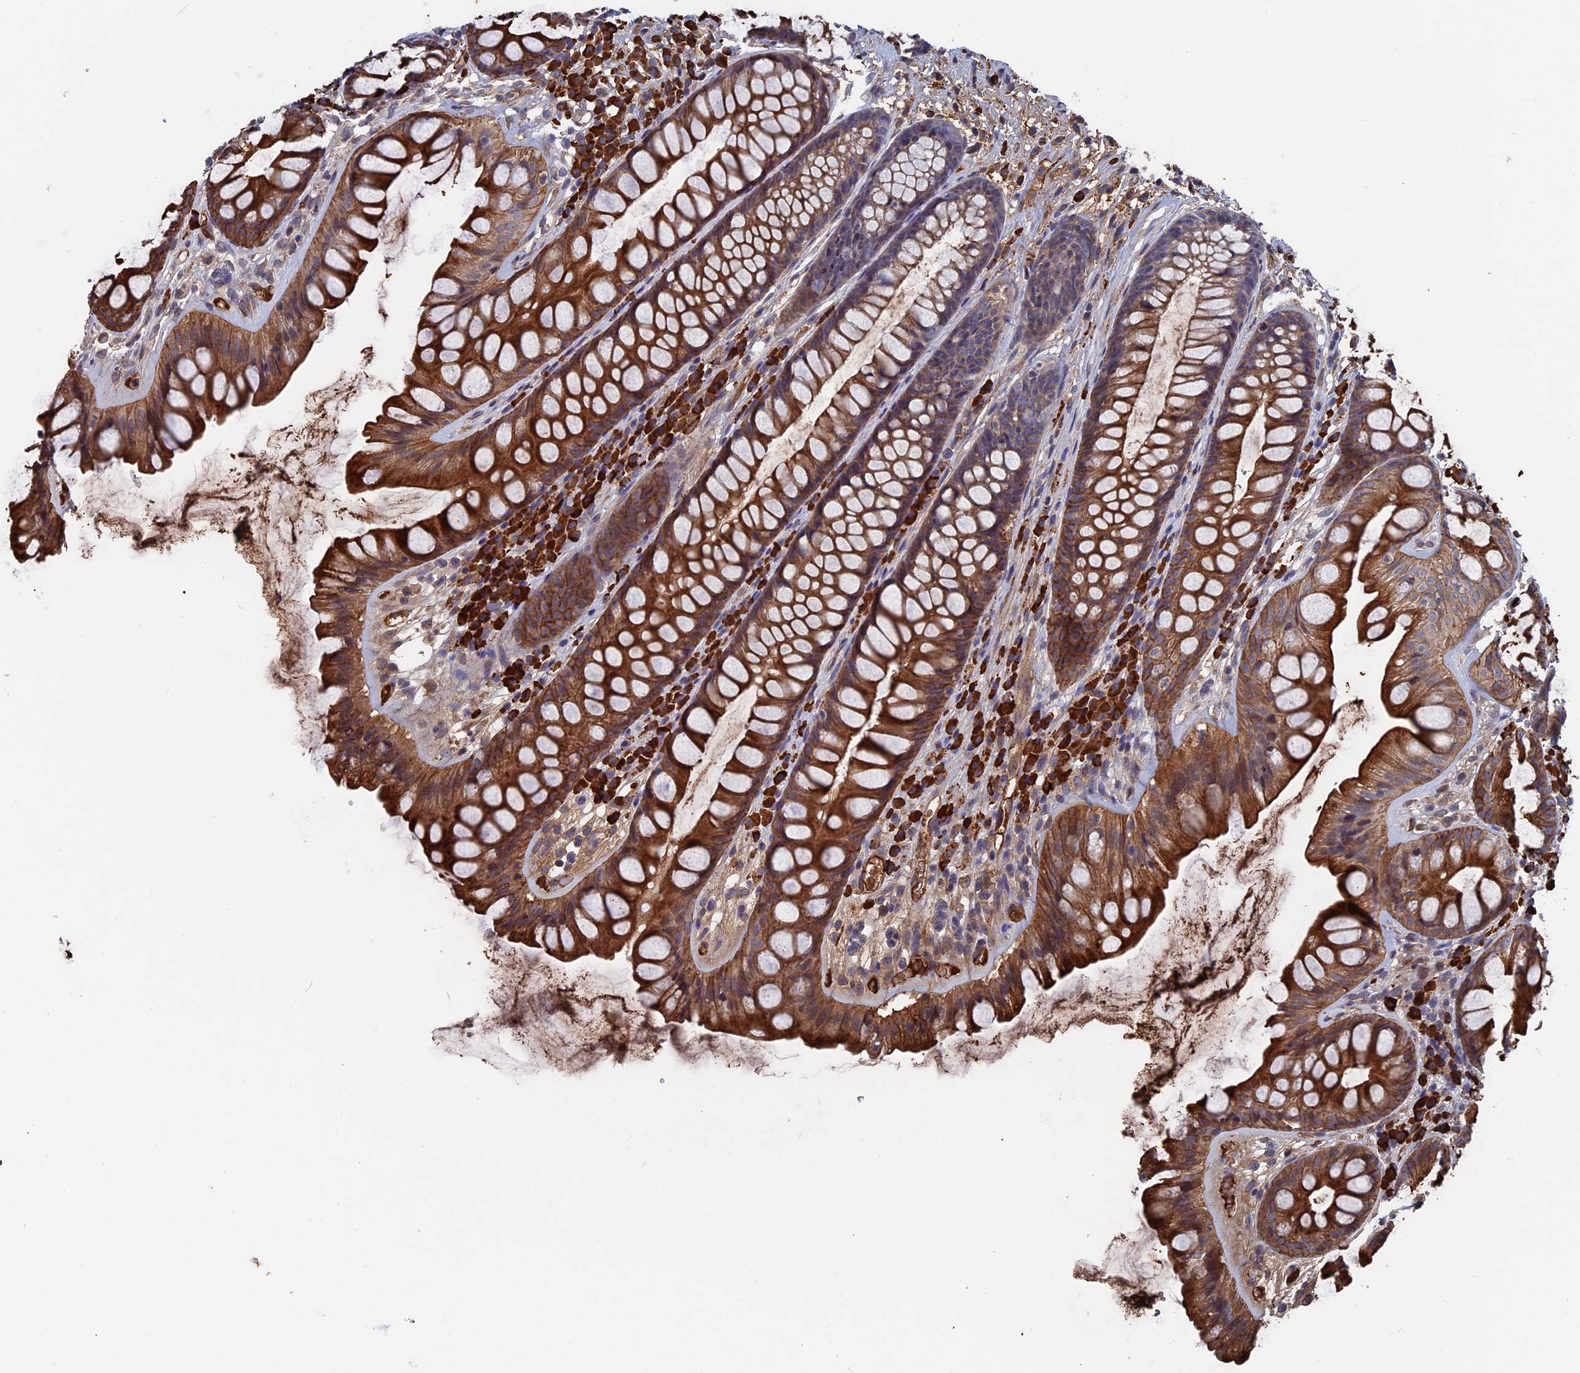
{"staining": {"intensity": "moderate", "quantity": ">75%", "location": "cytoplasmic/membranous"}, "tissue": "rectum", "cell_type": "Glandular cells", "image_type": "normal", "snomed": [{"axis": "morphology", "description": "Normal tissue, NOS"}, {"axis": "topography", "description": "Rectum"}], "caption": "DAB (3,3'-diaminobenzidine) immunohistochemical staining of benign rectum displays moderate cytoplasmic/membranous protein expression in about >75% of glandular cells. The protein of interest is stained brown, and the nuclei are stained in blue (DAB IHC with brightfield microscopy, high magnification).", "gene": "RPUSD1", "patient": {"sex": "male", "age": 74}}